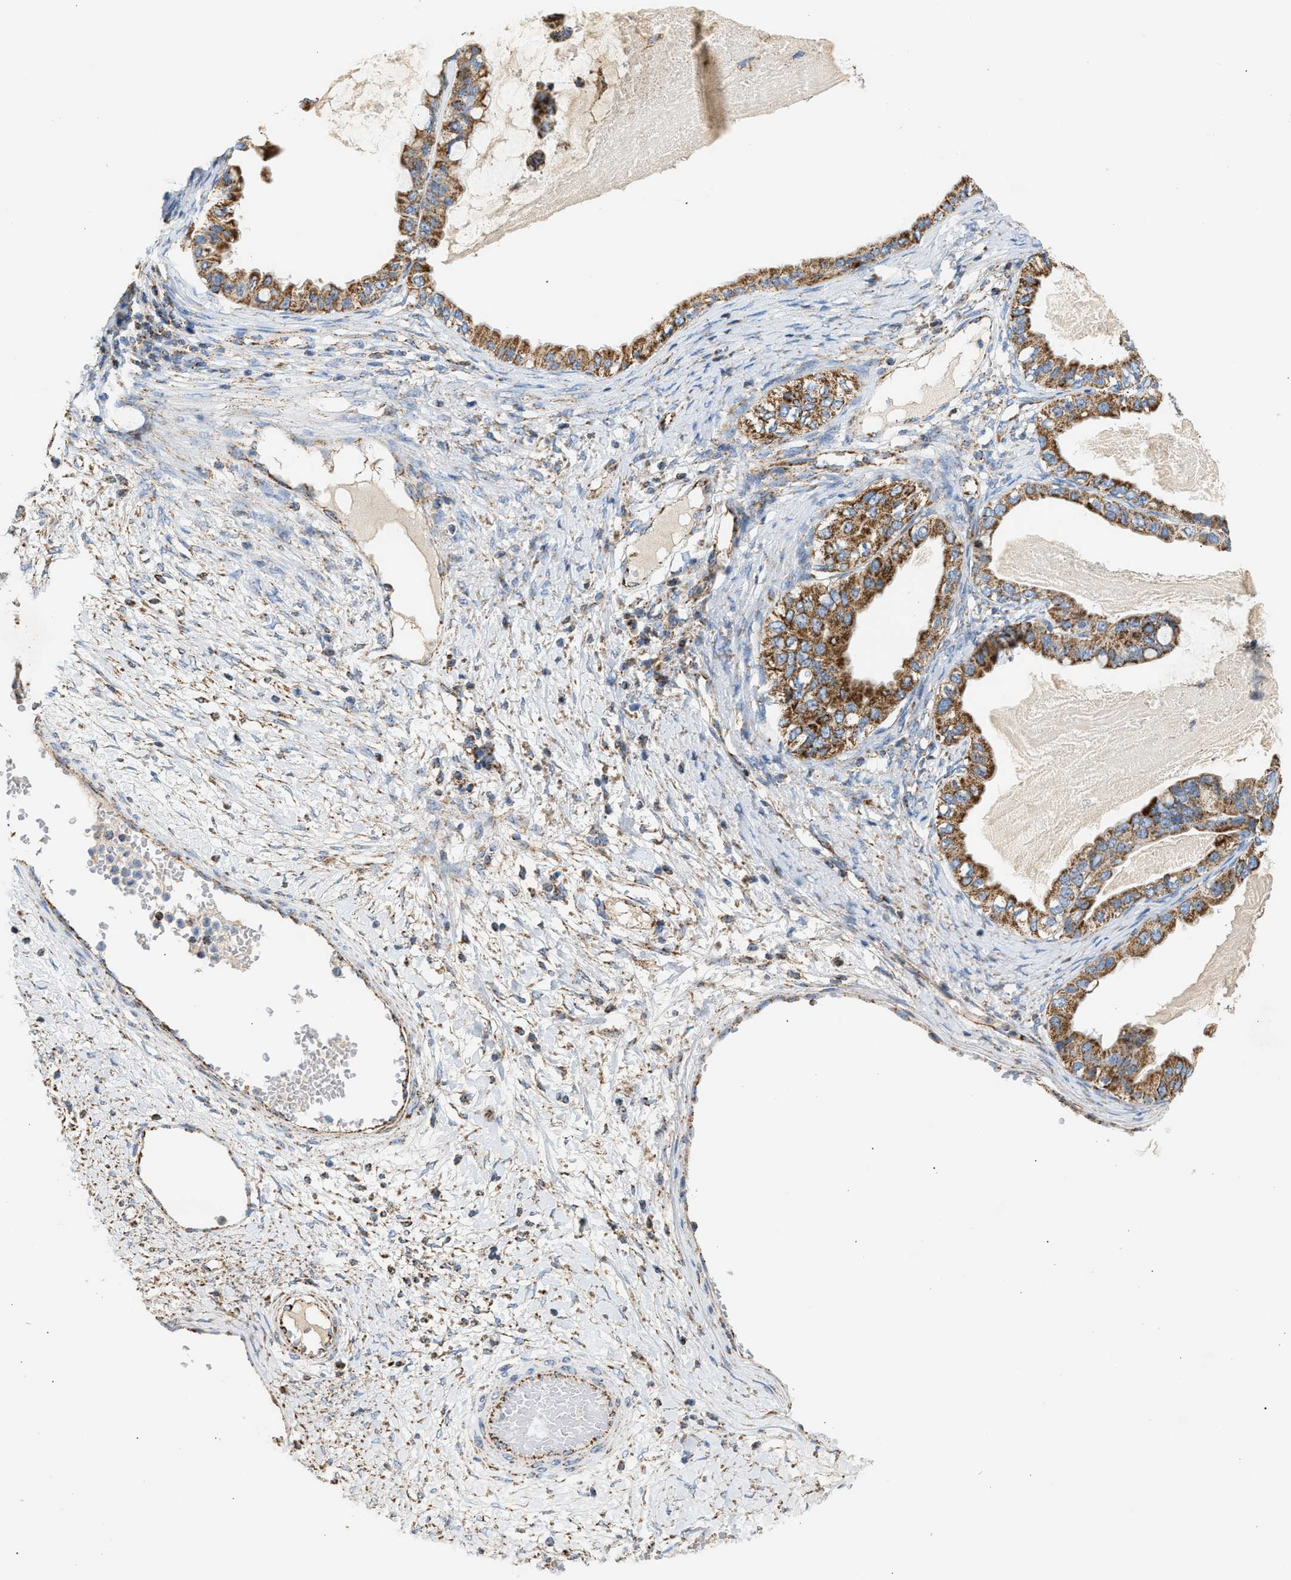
{"staining": {"intensity": "moderate", "quantity": ">75%", "location": "cytoplasmic/membranous"}, "tissue": "ovarian cancer", "cell_type": "Tumor cells", "image_type": "cancer", "snomed": [{"axis": "morphology", "description": "Cystadenocarcinoma, mucinous, NOS"}, {"axis": "topography", "description": "Ovary"}], "caption": "Ovarian cancer (mucinous cystadenocarcinoma) stained for a protein shows moderate cytoplasmic/membranous positivity in tumor cells. (DAB (3,3'-diaminobenzidine) IHC, brown staining for protein, blue staining for nuclei).", "gene": "OGDH", "patient": {"sex": "female", "age": 80}}